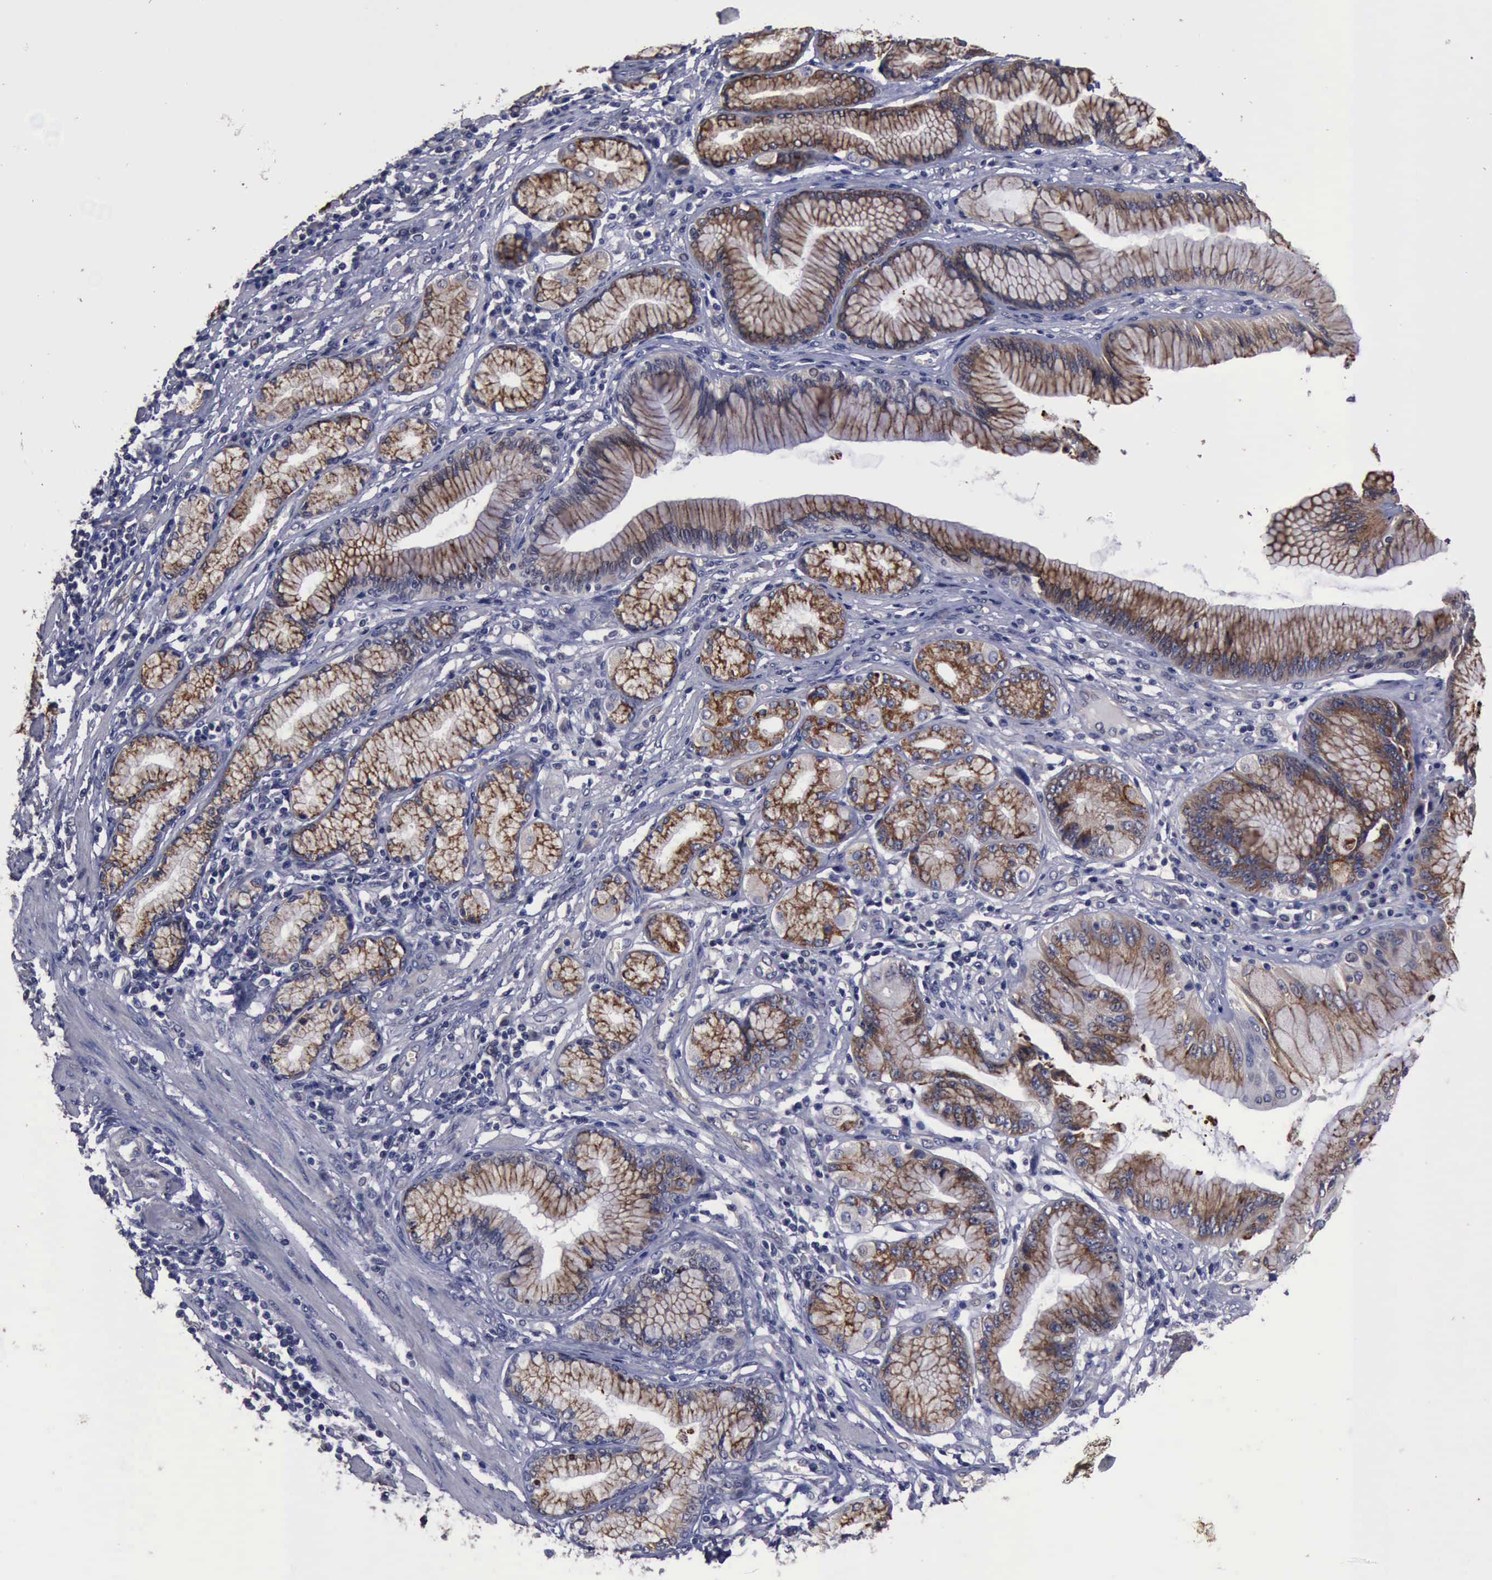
{"staining": {"intensity": "moderate", "quantity": "25%-75%", "location": "cytoplasmic/membranous"}, "tissue": "stomach cancer", "cell_type": "Tumor cells", "image_type": "cancer", "snomed": [{"axis": "morphology", "description": "Adenocarcinoma, NOS"}, {"axis": "topography", "description": "Pancreas"}, {"axis": "topography", "description": "Stomach, upper"}], "caption": "This is a histology image of IHC staining of adenocarcinoma (stomach), which shows moderate positivity in the cytoplasmic/membranous of tumor cells.", "gene": "CRKL", "patient": {"sex": "male", "age": 77}}